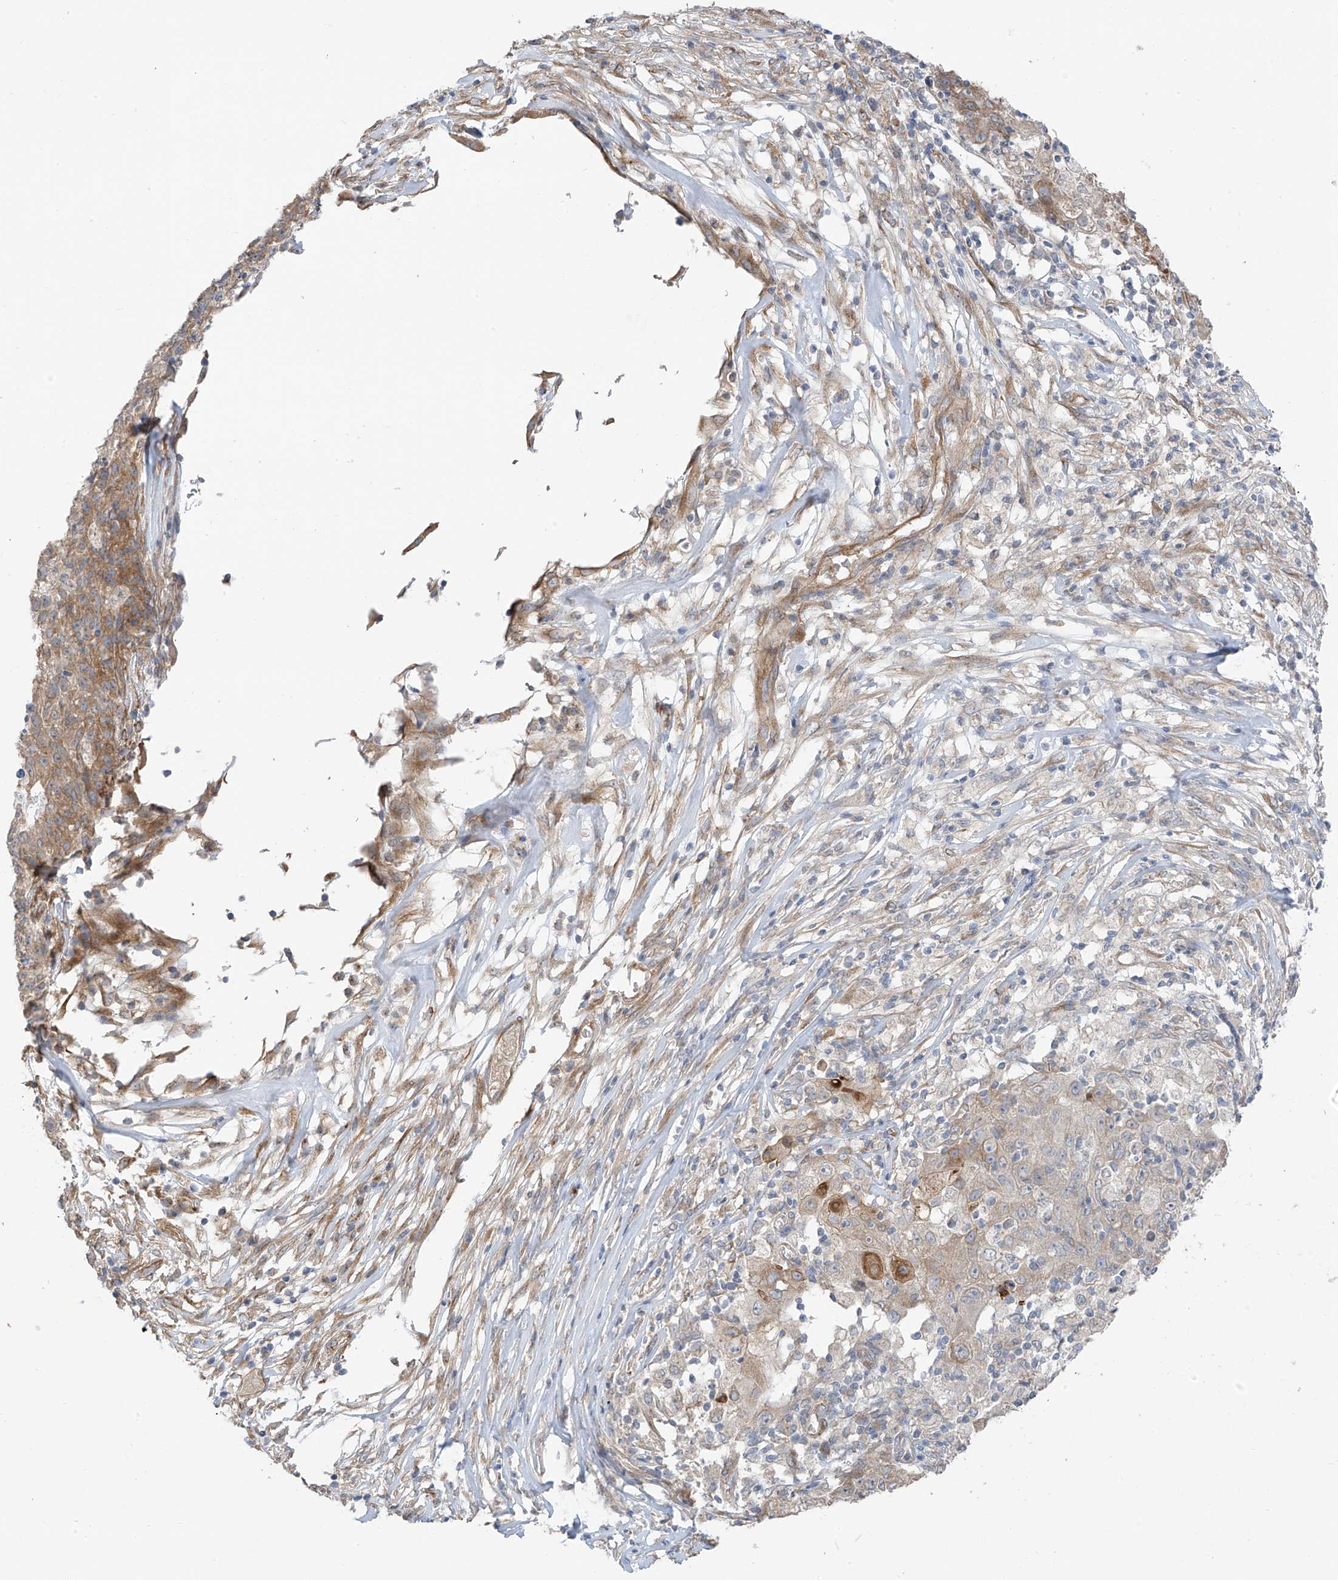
{"staining": {"intensity": "moderate", "quantity": "<25%", "location": "cytoplasmic/membranous"}, "tissue": "ovarian cancer", "cell_type": "Tumor cells", "image_type": "cancer", "snomed": [{"axis": "morphology", "description": "Carcinoma, endometroid"}, {"axis": "topography", "description": "Ovary"}], "caption": "Immunohistochemistry (IHC) staining of endometroid carcinoma (ovarian), which shows low levels of moderate cytoplasmic/membranous staining in about <25% of tumor cells indicating moderate cytoplasmic/membranous protein positivity. The staining was performed using DAB (brown) for protein detection and nuclei were counterstained in hematoxylin (blue).", "gene": "NALCN", "patient": {"sex": "female", "age": 42}}